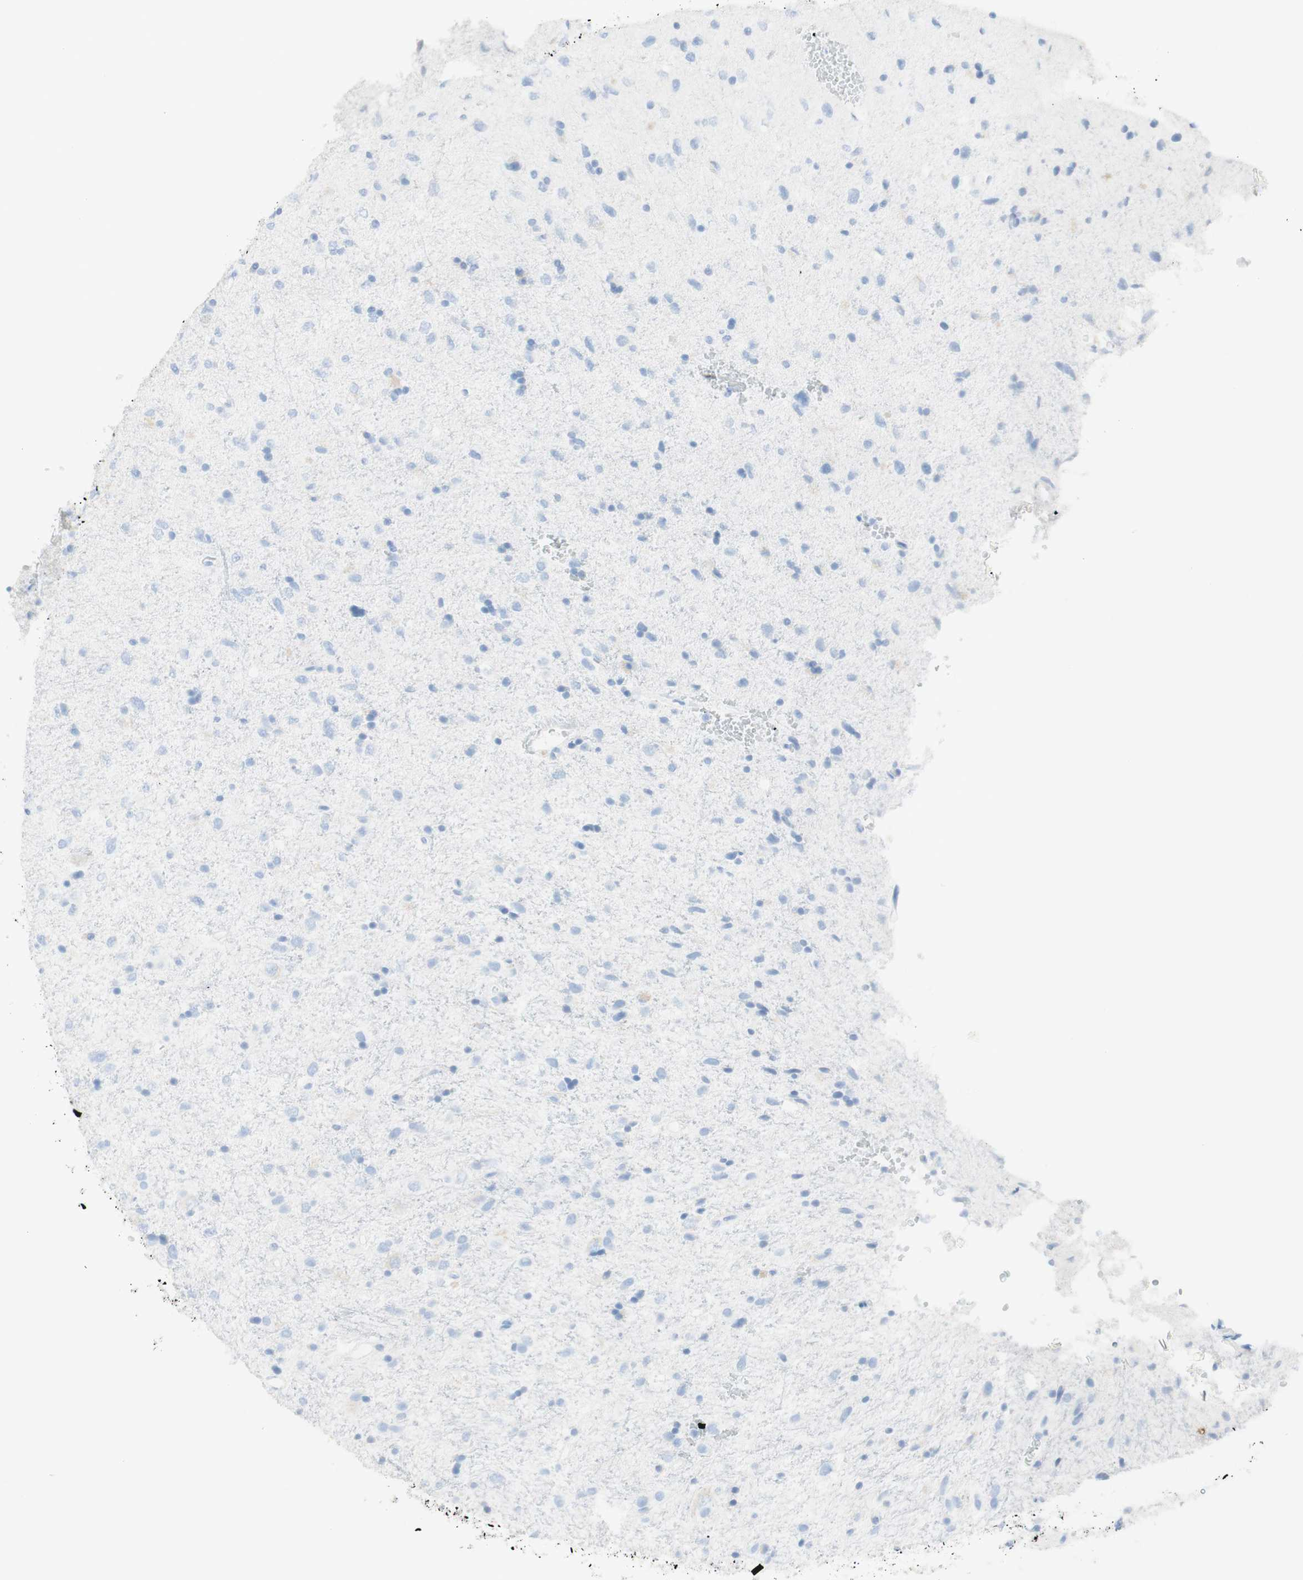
{"staining": {"intensity": "negative", "quantity": "none", "location": "none"}, "tissue": "glioma", "cell_type": "Tumor cells", "image_type": "cancer", "snomed": [{"axis": "morphology", "description": "Glioma, malignant, Low grade"}, {"axis": "topography", "description": "Brain"}], "caption": "Tumor cells show no significant staining in low-grade glioma (malignant). The staining was performed using DAB to visualize the protein expression in brown, while the nuclei were stained in blue with hematoxylin (Magnification: 20x).", "gene": "TPO", "patient": {"sex": "male", "age": 77}}